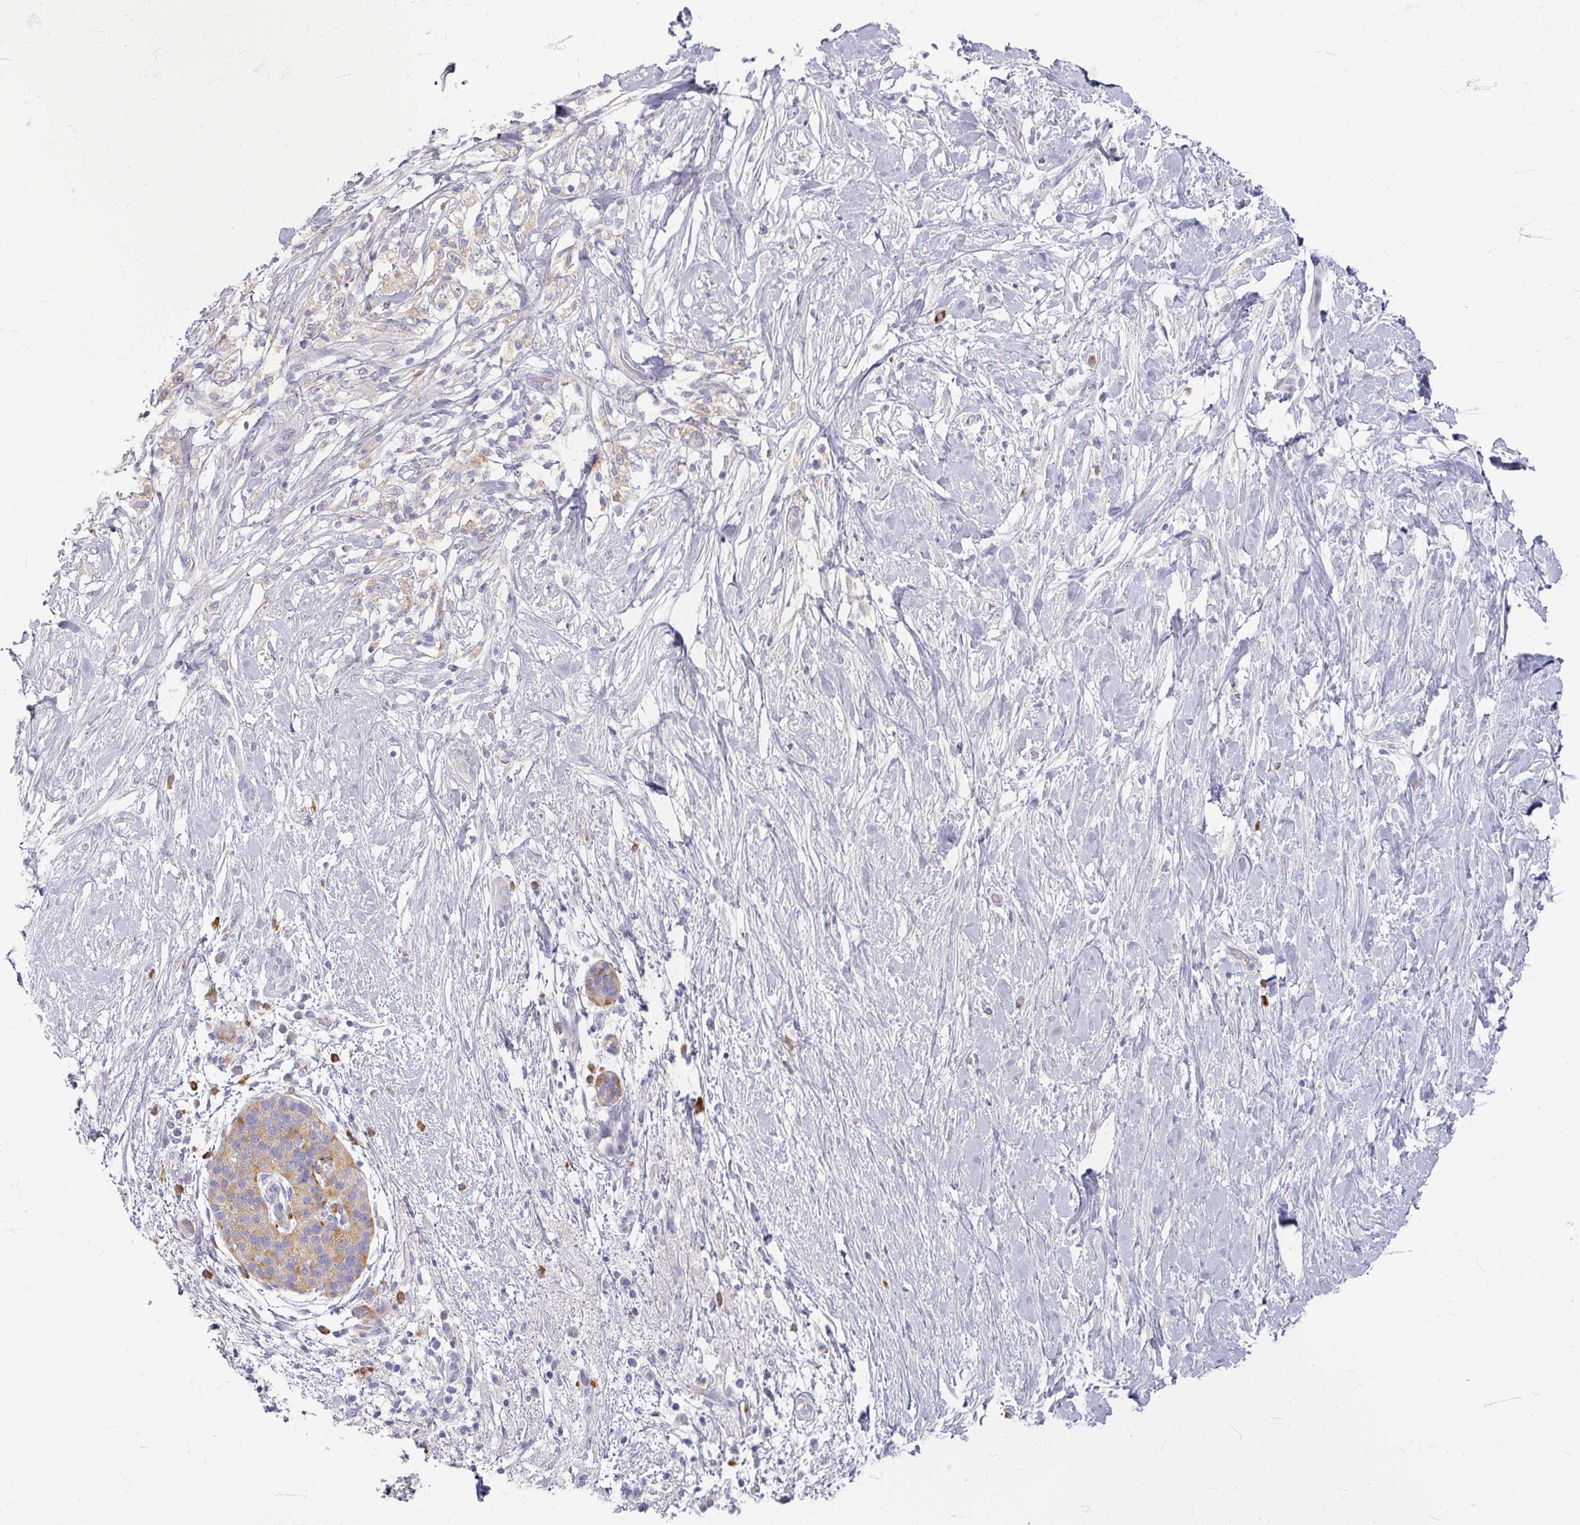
{"staining": {"intensity": "weak", "quantity": "<25%", "location": "cytoplasmic/membranous"}, "tissue": "pancreatic cancer", "cell_type": "Tumor cells", "image_type": "cancer", "snomed": [{"axis": "morphology", "description": "Adenocarcinoma, NOS"}, {"axis": "topography", "description": "Pancreas"}], "caption": "Tumor cells are negative for protein expression in human adenocarcinoma (pancreatic).", "gene": "ZNF878", "patient": {"sex": "female", "age": 72}}